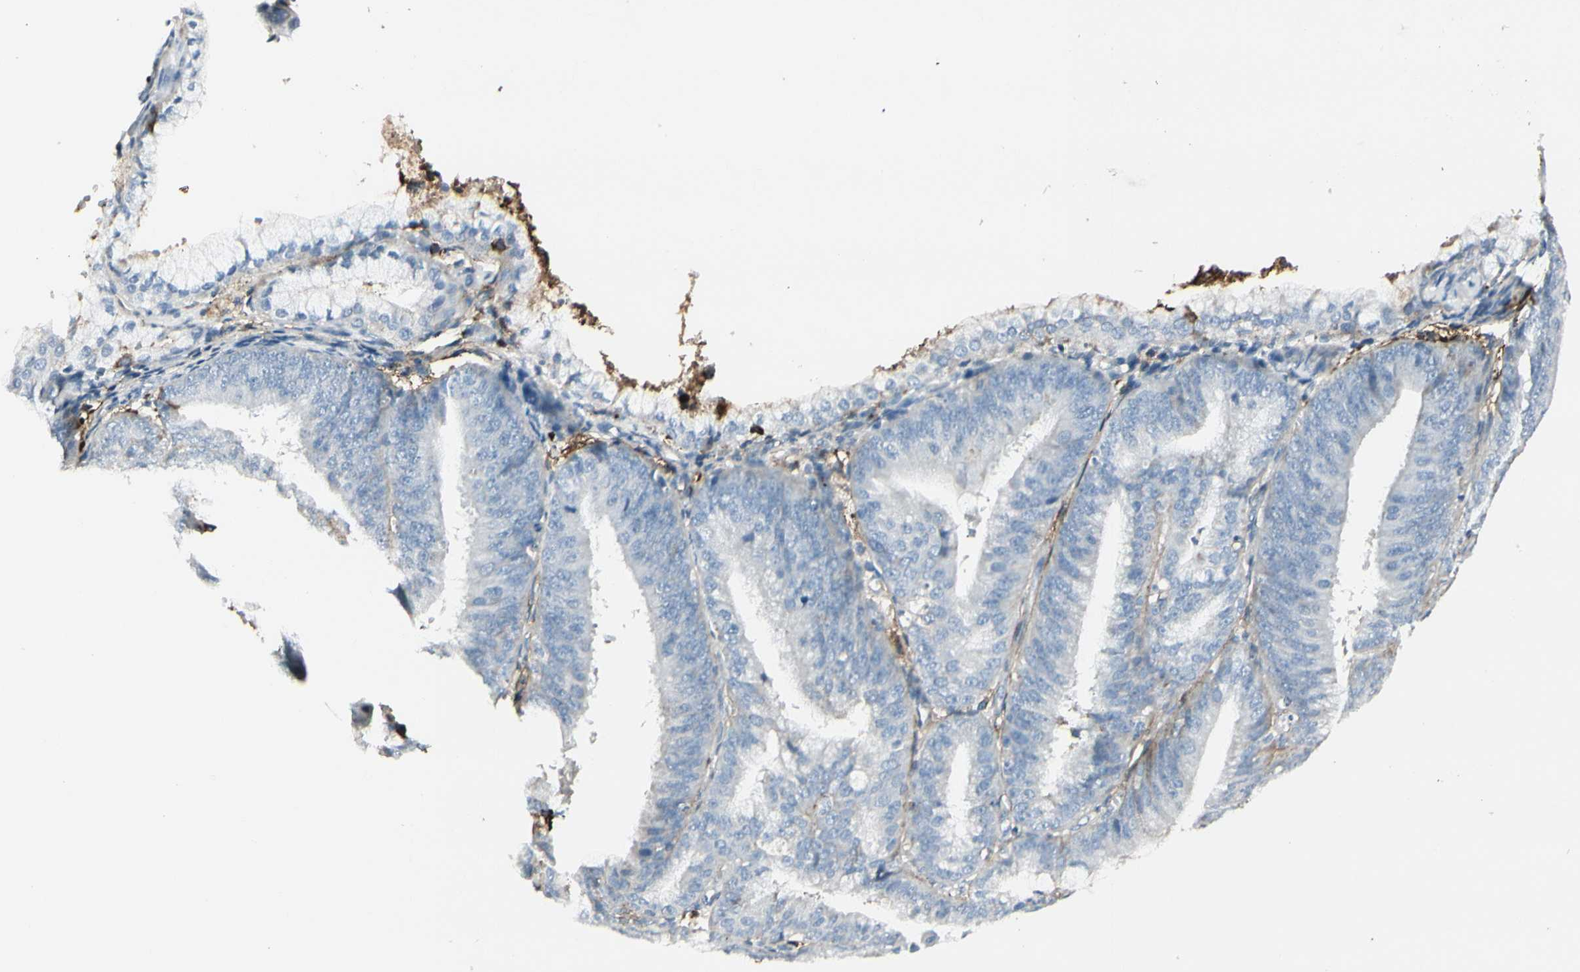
{"staining": {"intensity": "negative", "quantity": "none", "location": "none"}, "tissue": "endometrial cancer", "cell_type": "Tumor cells", "image_type": "cancer", "snomed": [{"axis": "morphology", "description": "Adenocarcinoma, NOS"}, {"axis": "topography", "description": "Endometrium"}], "caption": "Tumor cells show no significant protein positivity in endometrial cancer.", "gene": "IGHG1", "patient": {"sex": "female", "age": 63}}